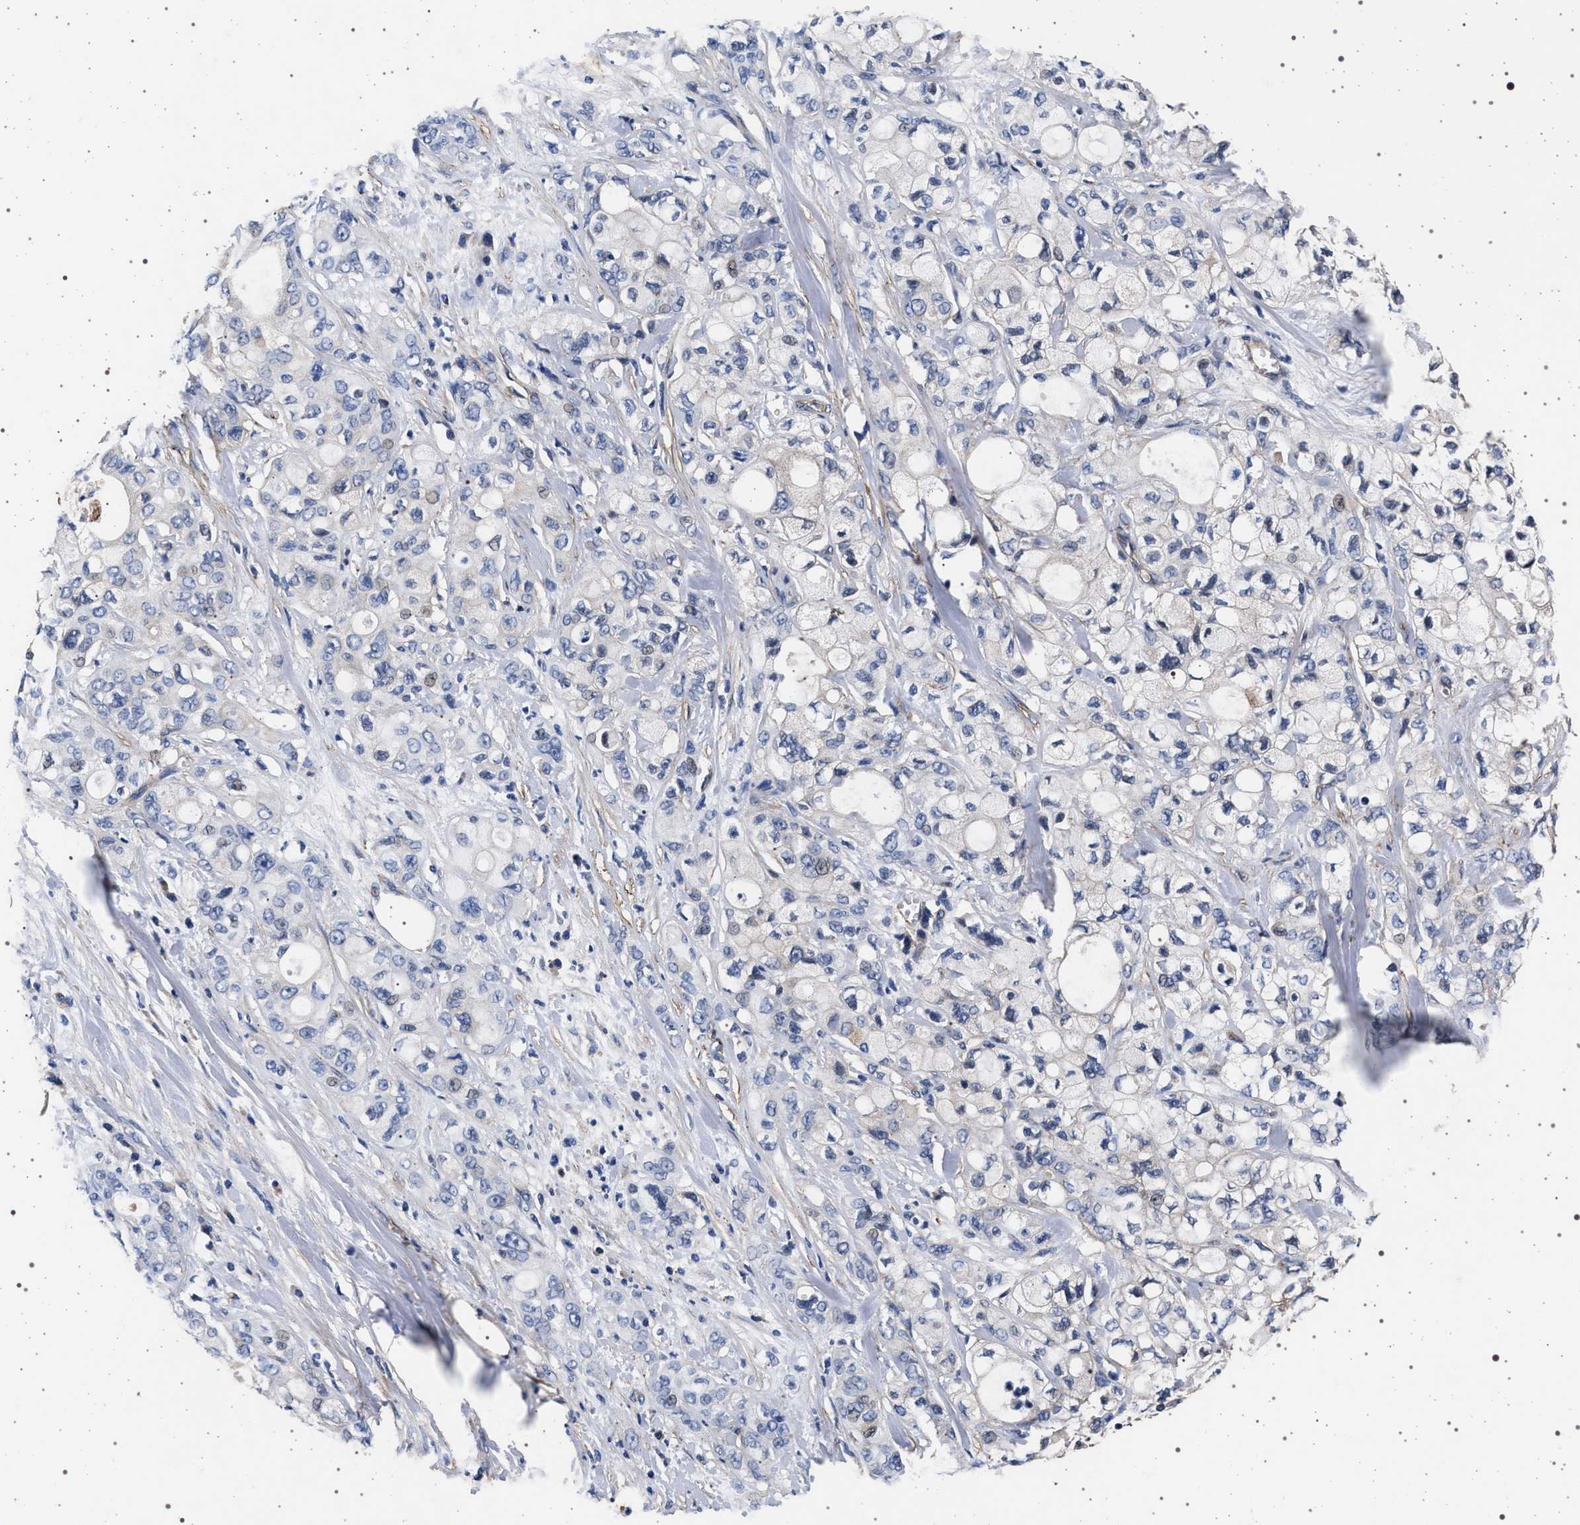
{"staining": {"intensity": "negative", "quantity": "none", "location": "none"}, "tissue": "pancreatic cancer", "cell_type": "Tumor cells", "image_type": "cancer", "snomed": [{"axis": "morphology", "description": "Adenocarcinoma, NOS"}, {"axis": "topography", "description": "Pancreas"}], "caption": "Tumor cells show no significant positivity in pancreatic cancer (adenocarcinoma).", "gene": "KCNK6", "patient": {"sex": "male", "age": 70}}